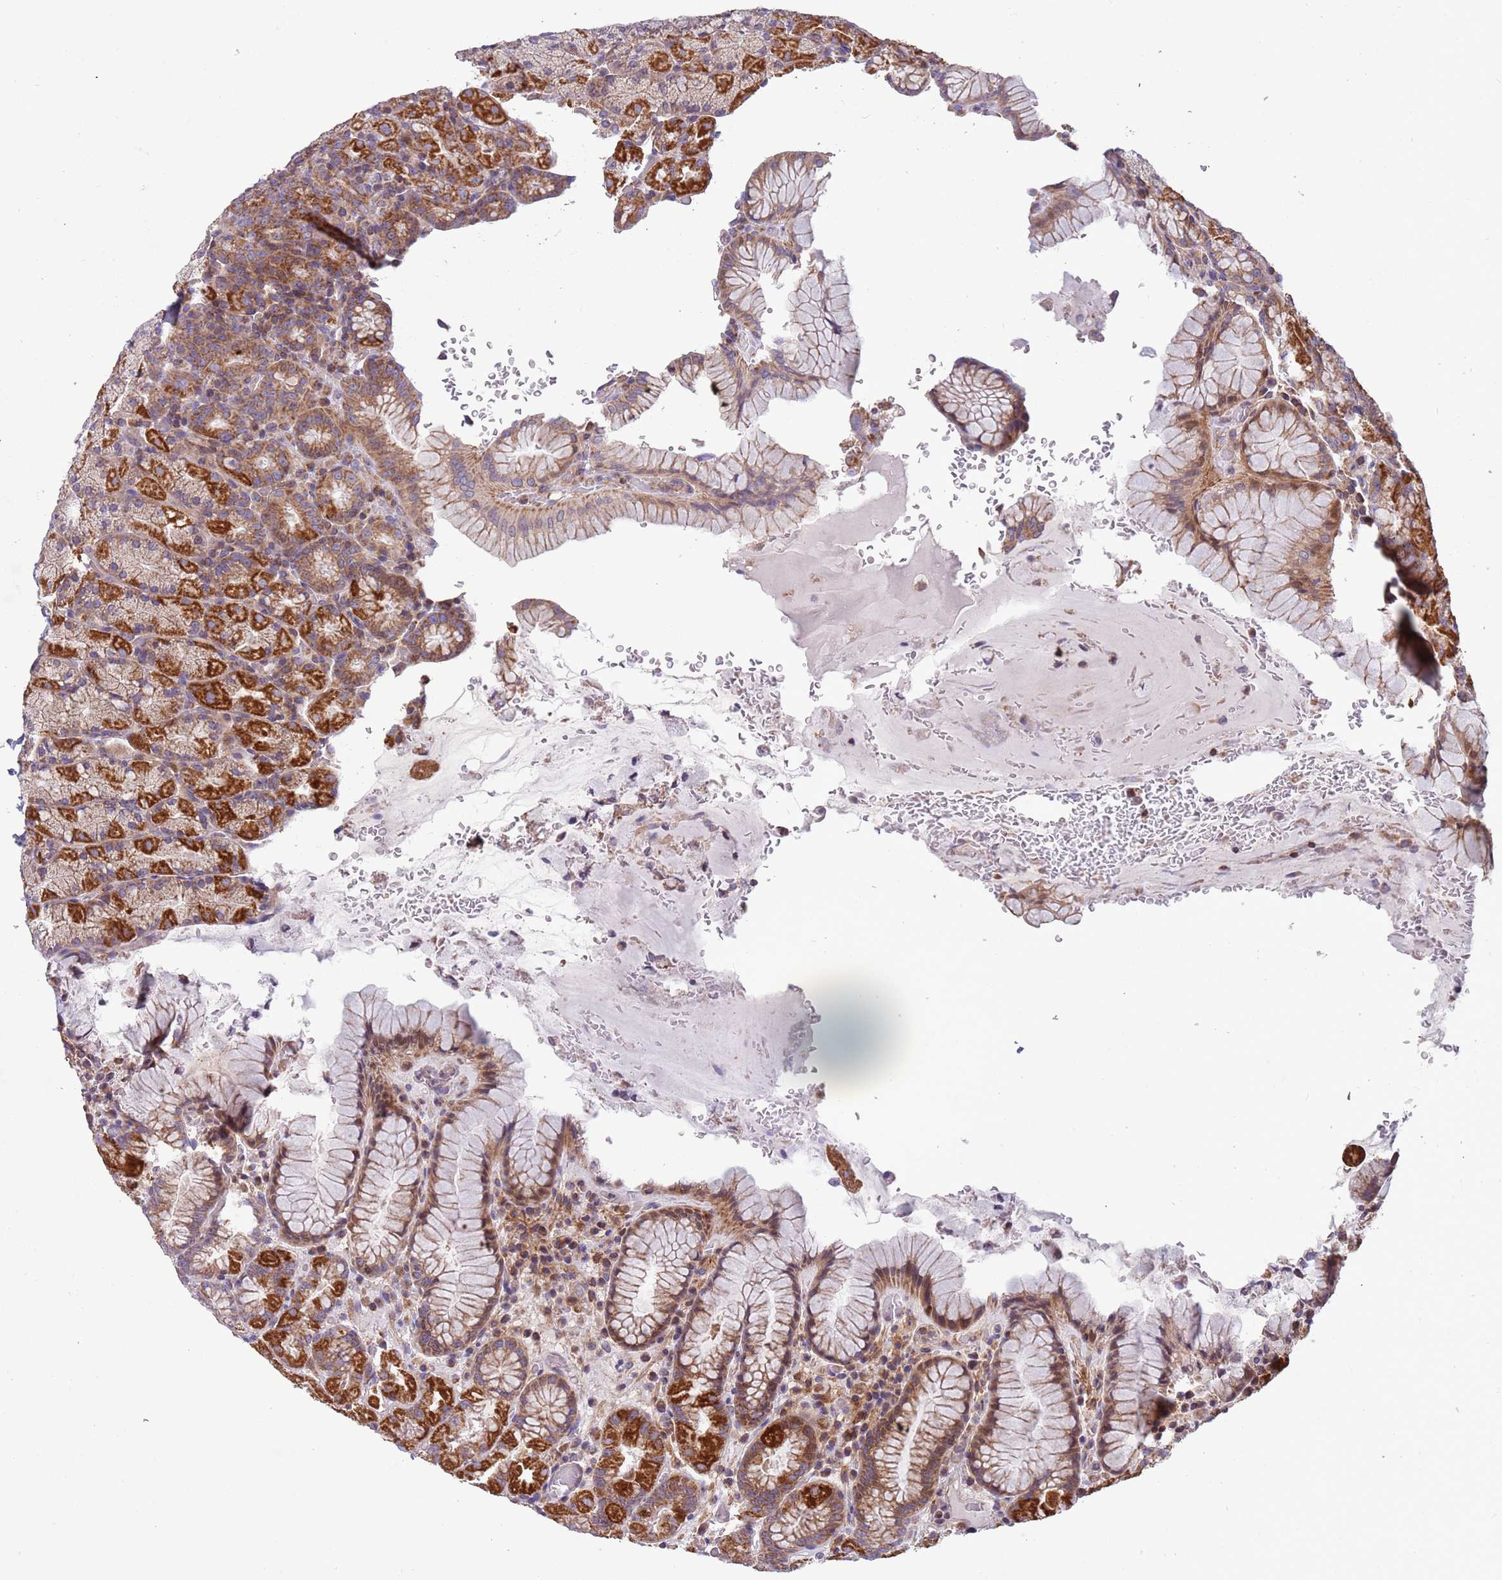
{"staining": {"intensity": "strong", "quantity": "25%-75%", "location": "cytoplasmic/membranous"}, "tissue": "stomach", "cell_type": "Glandular cells", "image_type": "normal", "snomed": [{"axis": "morphology", "description": "Normal tissue, NOS"}, {"axis": "topography", "description": "Stomach, upper"}, {"axis": "topography", "description": "Stomach, lower"}], "caption": "The histopathology image demonstrates immunohistochemical staining of normal stomach. There is strong cytoplasmic/membranous staining is appreciated in about 25%-75% of glandular cells. (Stains: DAB in brown, nuclei in blue, Microscopy: brightfield microscopy at high magnification).", "gene": "IRS4", "patient": {"sex": "male", "age": 80}}